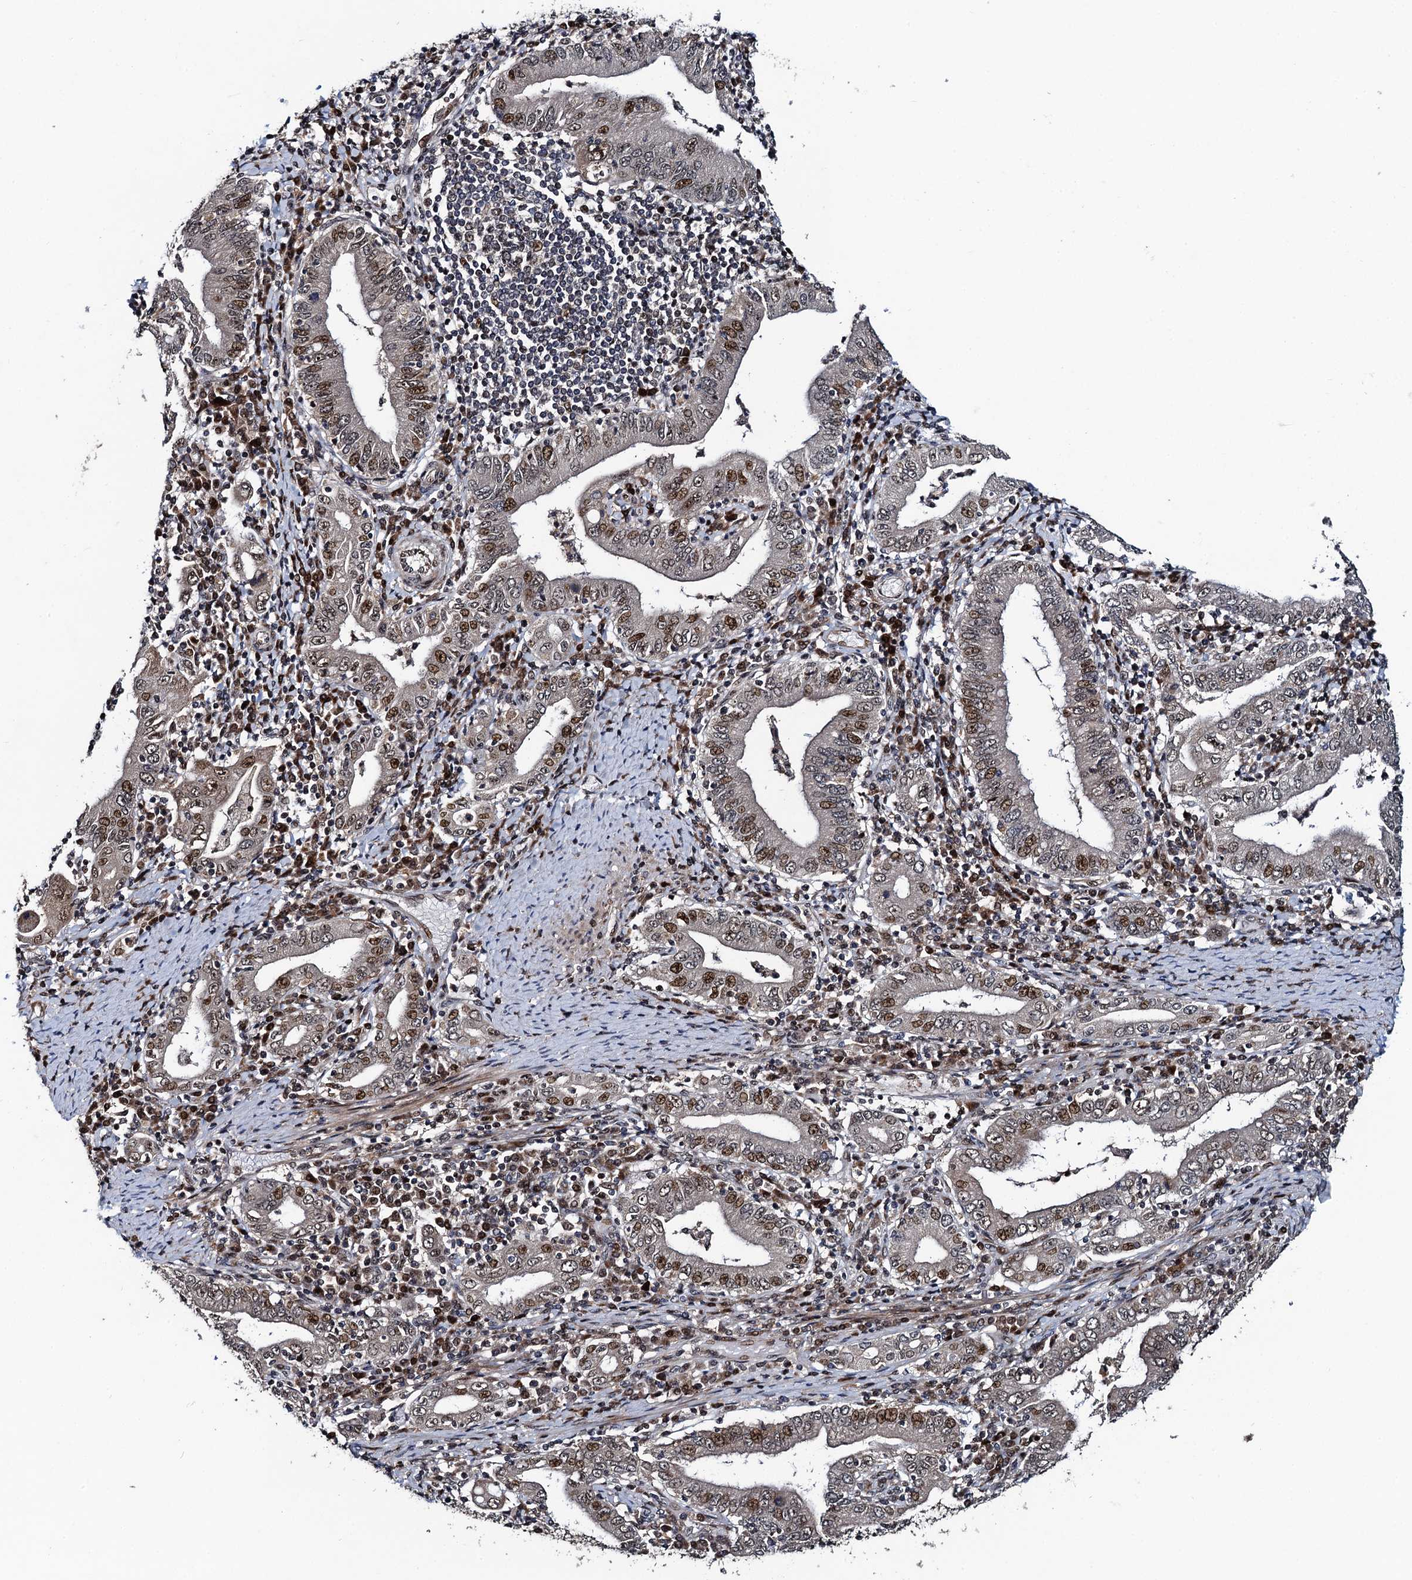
{"staining": {"intensity": "moderate", "quantity": "25%-75%", "location": "cytoplasmic/membranous,nuclear"}, "tissue": "stomach cancer", "cell_type": "Tumor cells", "image_type": "cancer", "snomed": [{"axis": "morphology", "description": "Normal tissue, NOS"}, {"axis": "morphology", "description": "Adenocarcinoma, NOS"}, {"axis": "topography", "description": "Esophagus"}, {"axis": "topography", "description": "Stomach, upper"}, {"axis": "topography", "description": "Peripheral nerve tissue"}], "caption": "Human adenocarcinoma (stomach) stained for a protein (brown) shows moderate cytoplasmic/membranous and nuclear positive staining in approximately 25%-75% of tumor cells.", "gene": "ATOSA", "patient": {"sex": "male", "age": 62}}